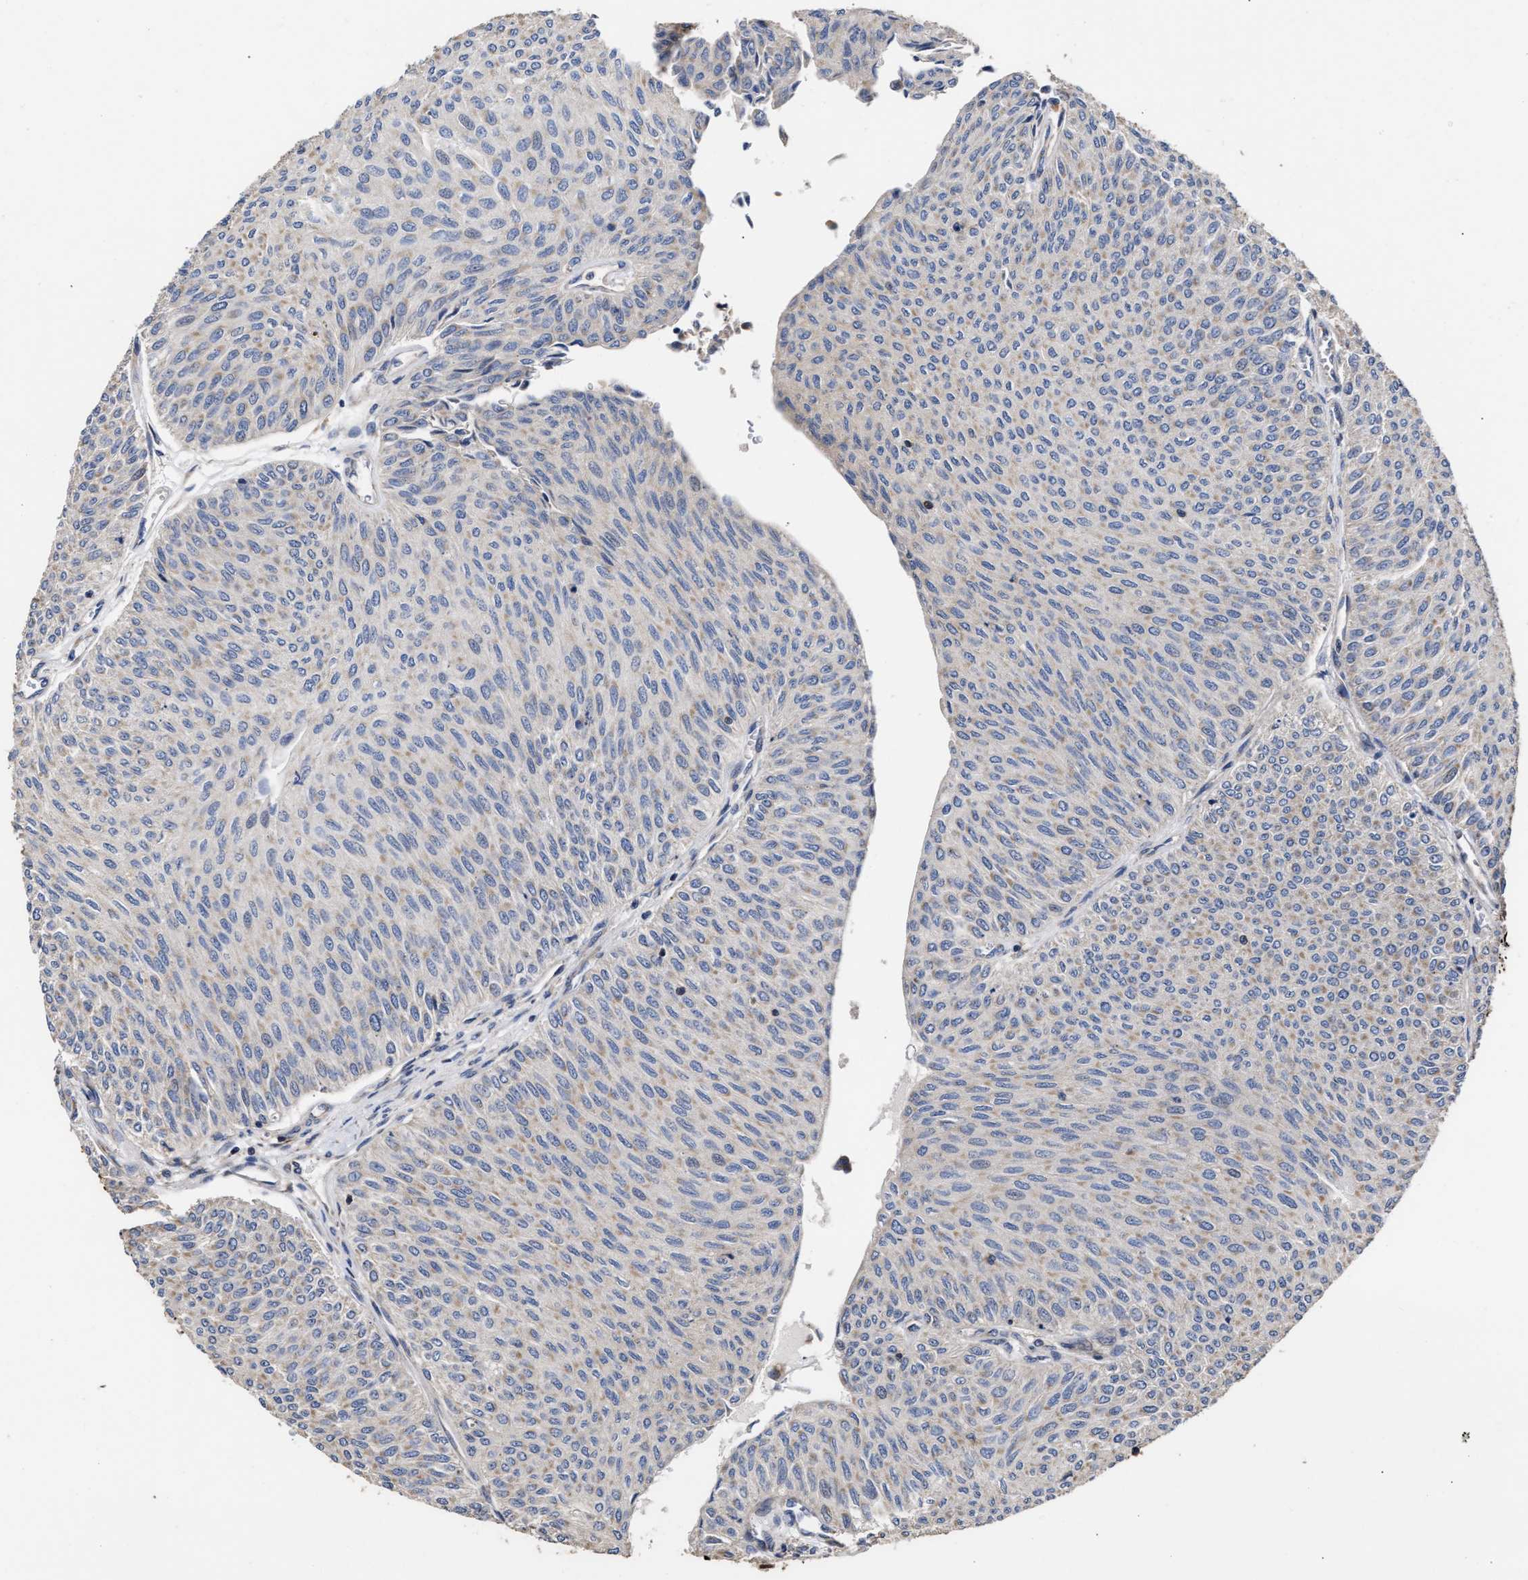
{"staining": {"intensity": "weak", "quantity": "<25%", "location": "cytoplasmic/membranous"}, "tissue": "urothelial cancer", "cell_type": "Tumor cells", "image_type": "cancer", "snomed": [{"axis": "morphology", "description": "Urothelial carcinoma, Low grade"}, {"axis": "topography", "description": "Urinary bladder"}], "caption": "Immunohistochemical staining of human urothelial cancer displays no significant staining in tumor cells.", "gene": "GOSR1", "patient": {"sex": "male", "age": 78}}